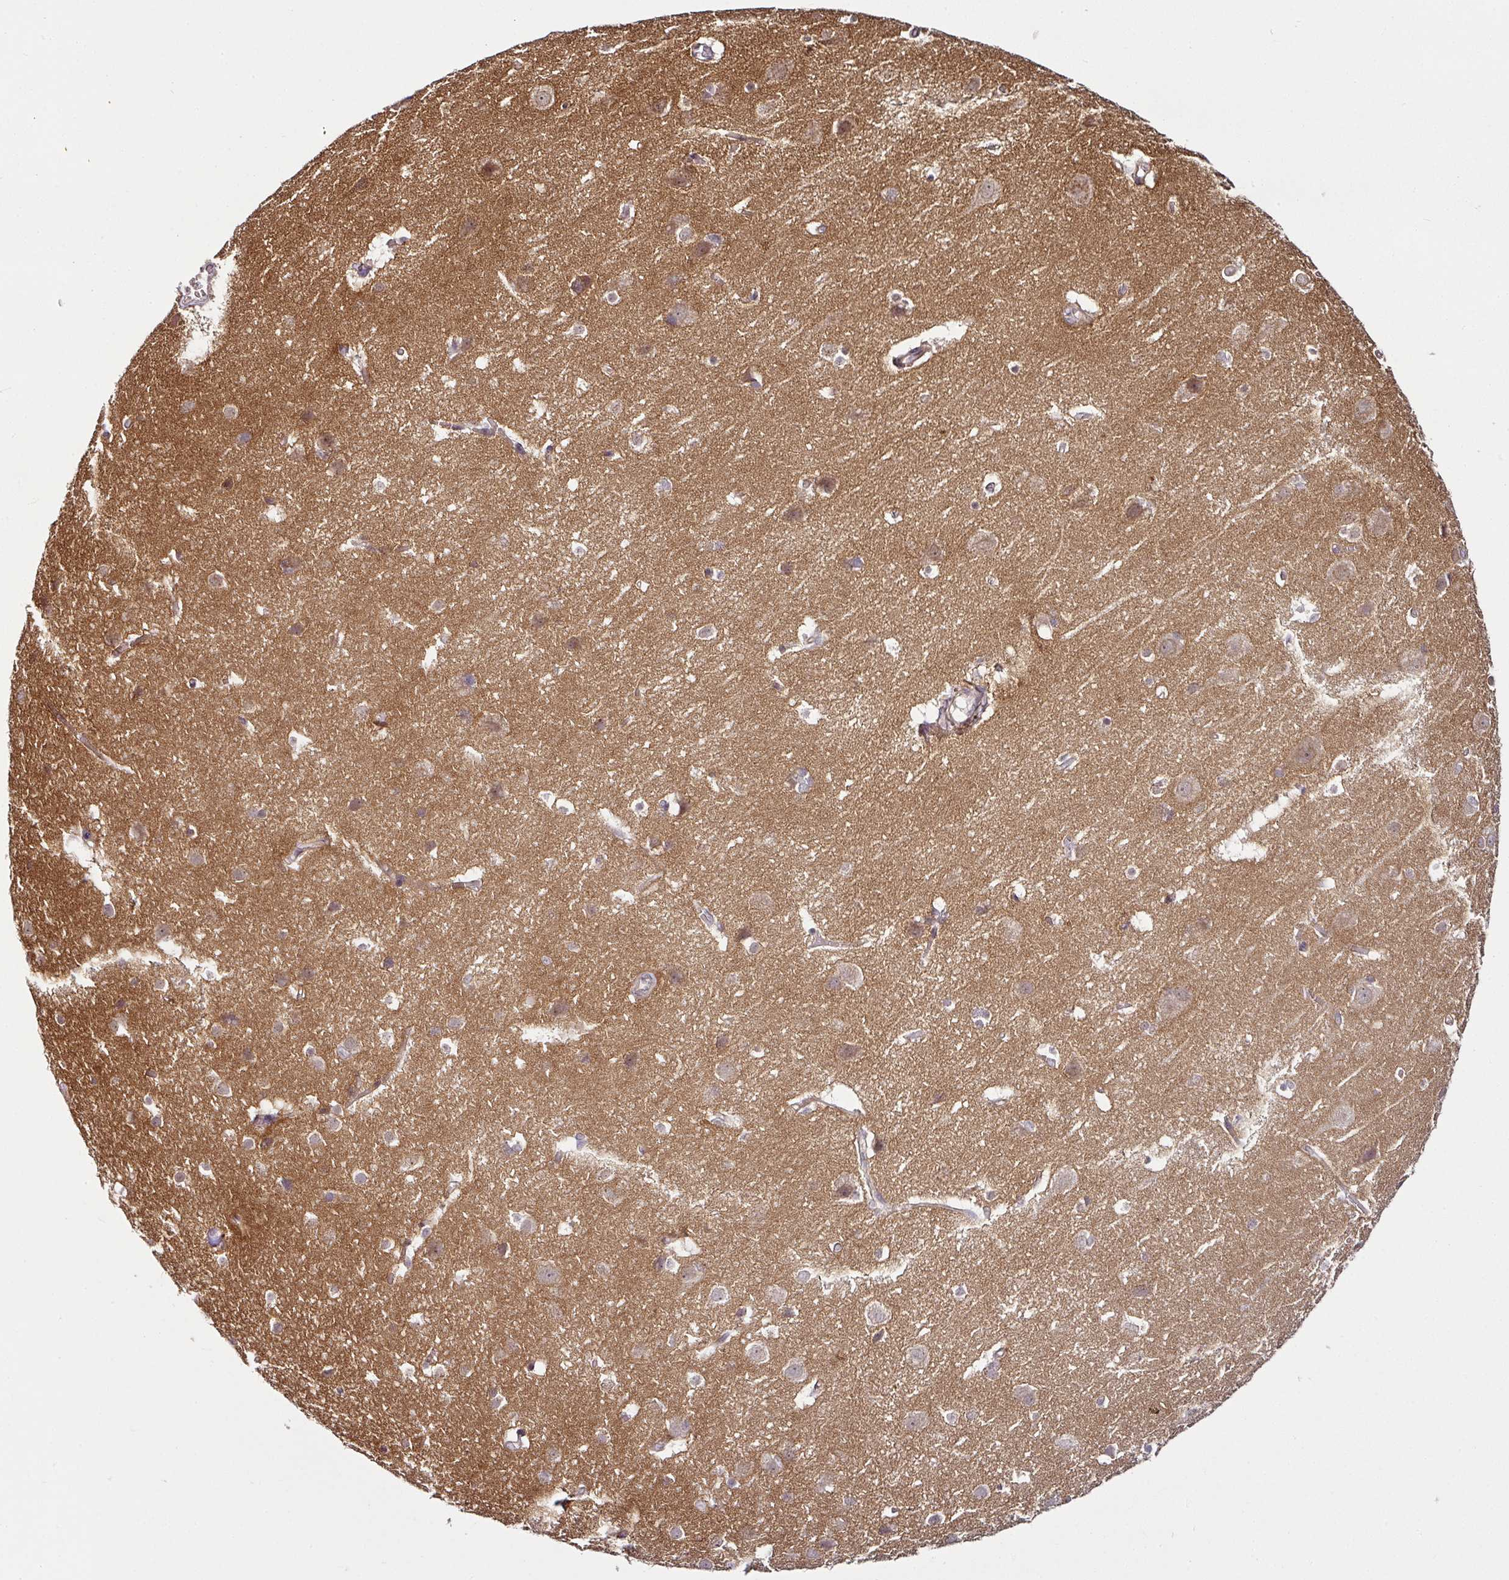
{"staining": {"intensity": "moderate", "quantity": "25%-75%", "location": "cytoplasmic/membranous"}, "tissue": "cerebral cortex", "cell_type": "Endothelial cells", "image_type": "normal", "snomed": [{"axis": "morphology", "description": "Normal tissue, NOS"}, {"axis": "topography", "description": "Cerebral cortex"}], "caption": "Cerebral cortex stained for a protein (brown) reveals moderate cytoplasmic/membranous positive positivity in about 25%-75% of endothelial cells.", "gene": "DCAF13", "patient": {"sex": "male", "age": 37}}